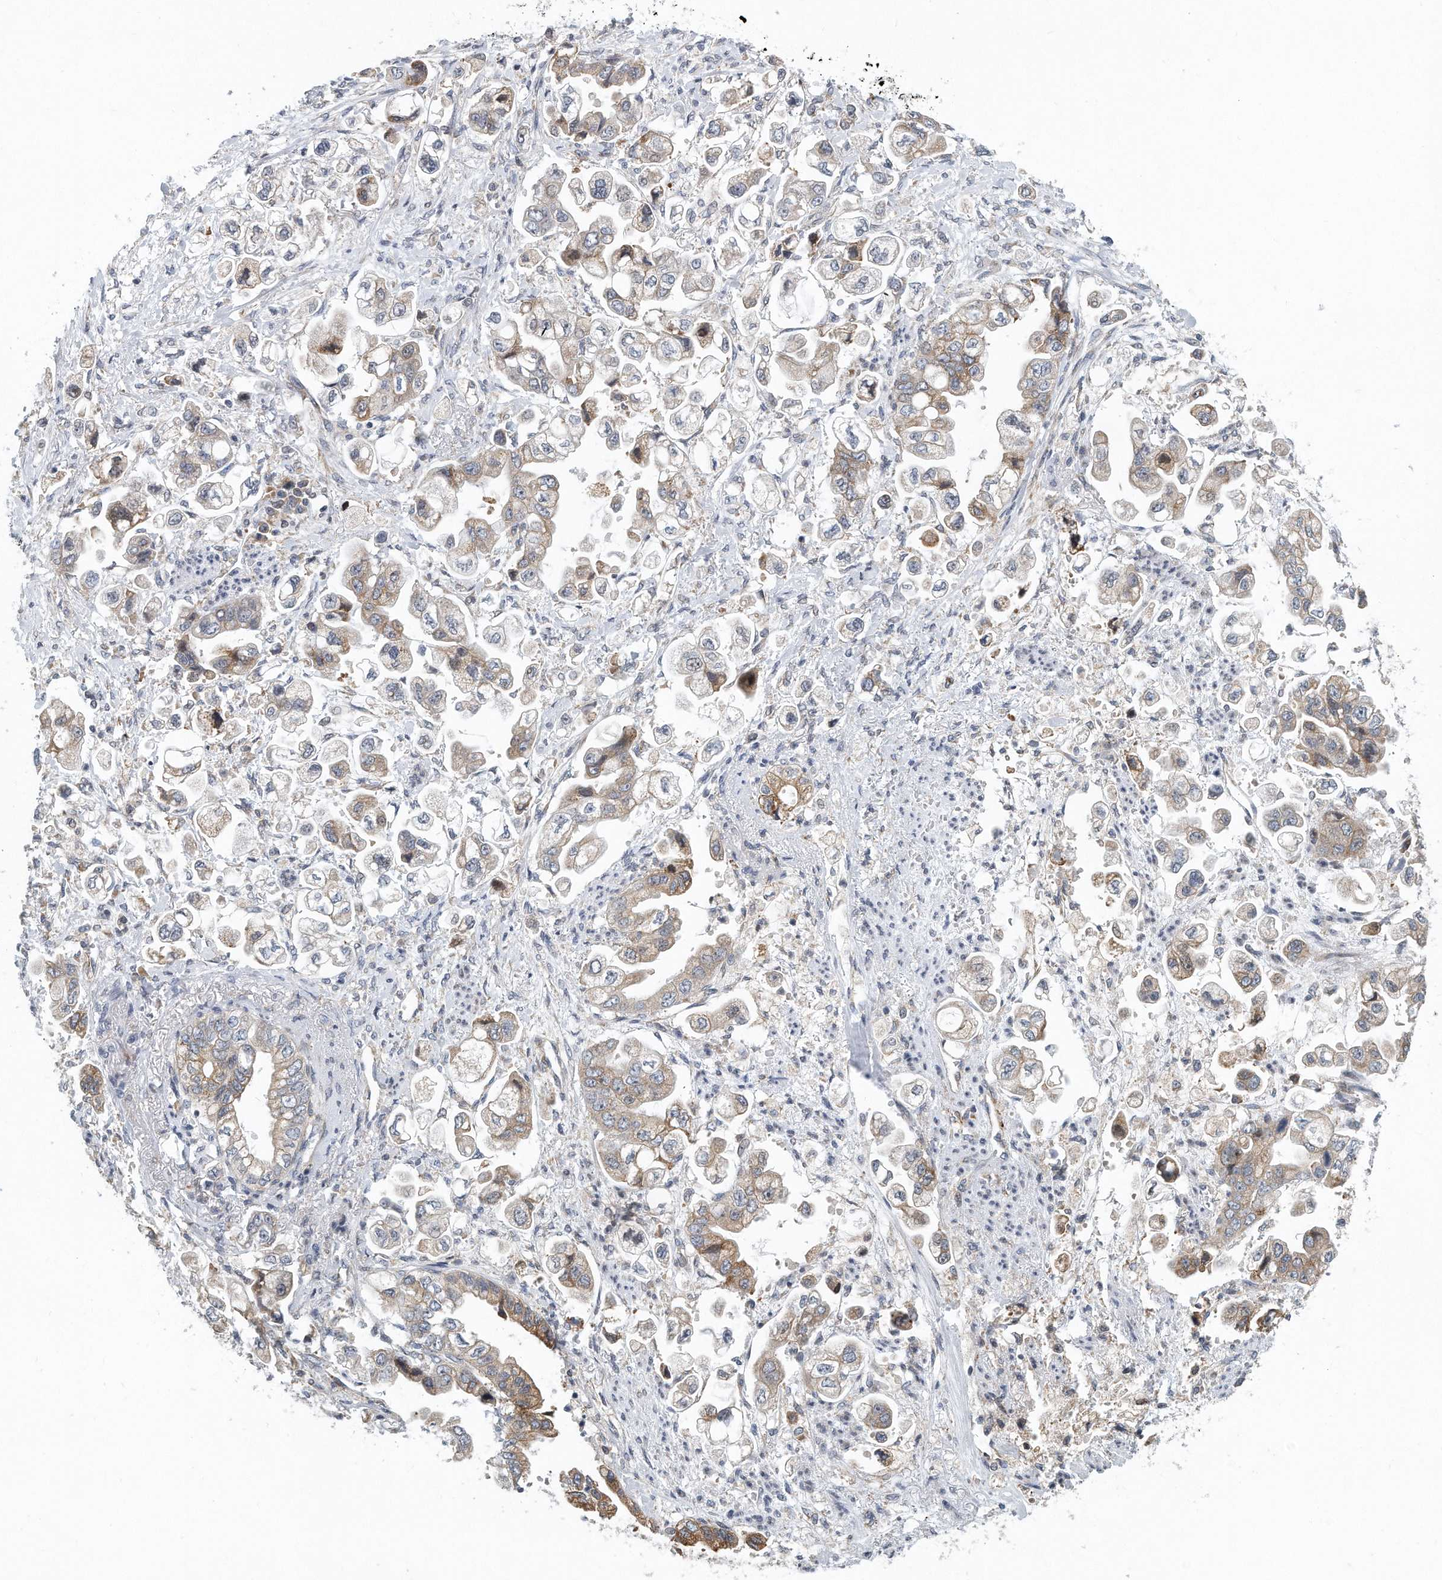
{"staining": {"intensity": "moderate", "quantity": "<25%", "location": "cytoplasmic/membranous"}, "tissue": "stomach cancer", "cell_type": "Tumor cells", "image_type": "cancer", "snomed": [{"axis": "morphology", "description": "Adenocarcinoma, NOS"}, {"axis": "topography", "description": "Stomach"}], "caption": "Protein staining of adenocarcinoma (stomach) tissue reveals moderate cytoplasmic/membranous positivity in approximately <25% of tumor cells.", "gene": "VLDLR", "patient": {"sex": "male", "age": 62}}